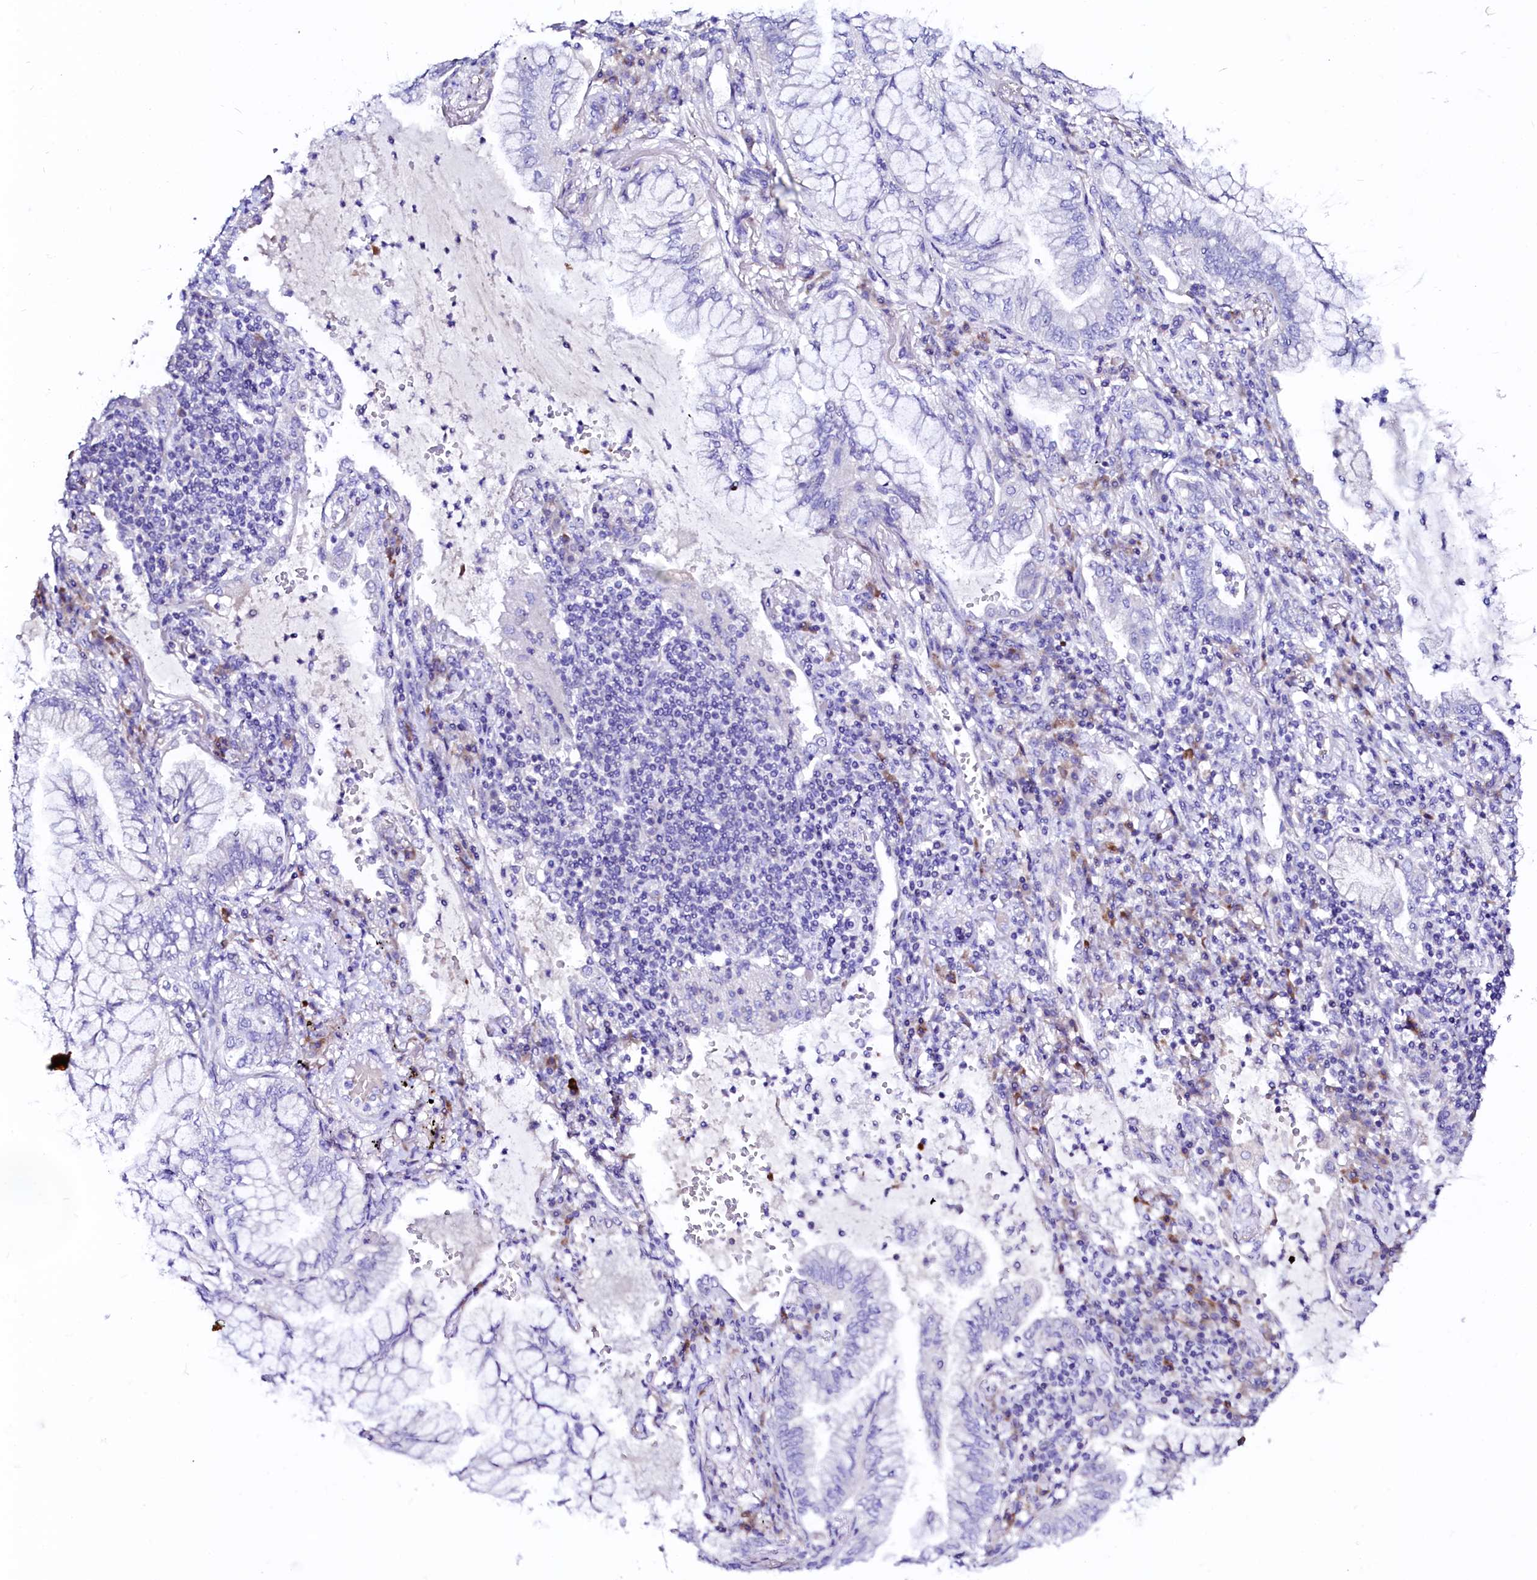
{"staining": {"intensity": "negative", "quantity": "none", "location": "none"}, "tissue": "lung cancer", "cell_type": "Tumor cells", "image_type": "cancer", "snomed": [{"axis": "morphology", "description": "Adenocarcinoma, NOS"}, {"axis": "topography", "description": "Lung"}], "caption": "Immunohistochemical staining of lung cancer shows no significant positivity in tumor cells.", "gene": "BTBD16", "patient": {"sex": "female", "age": 70}}